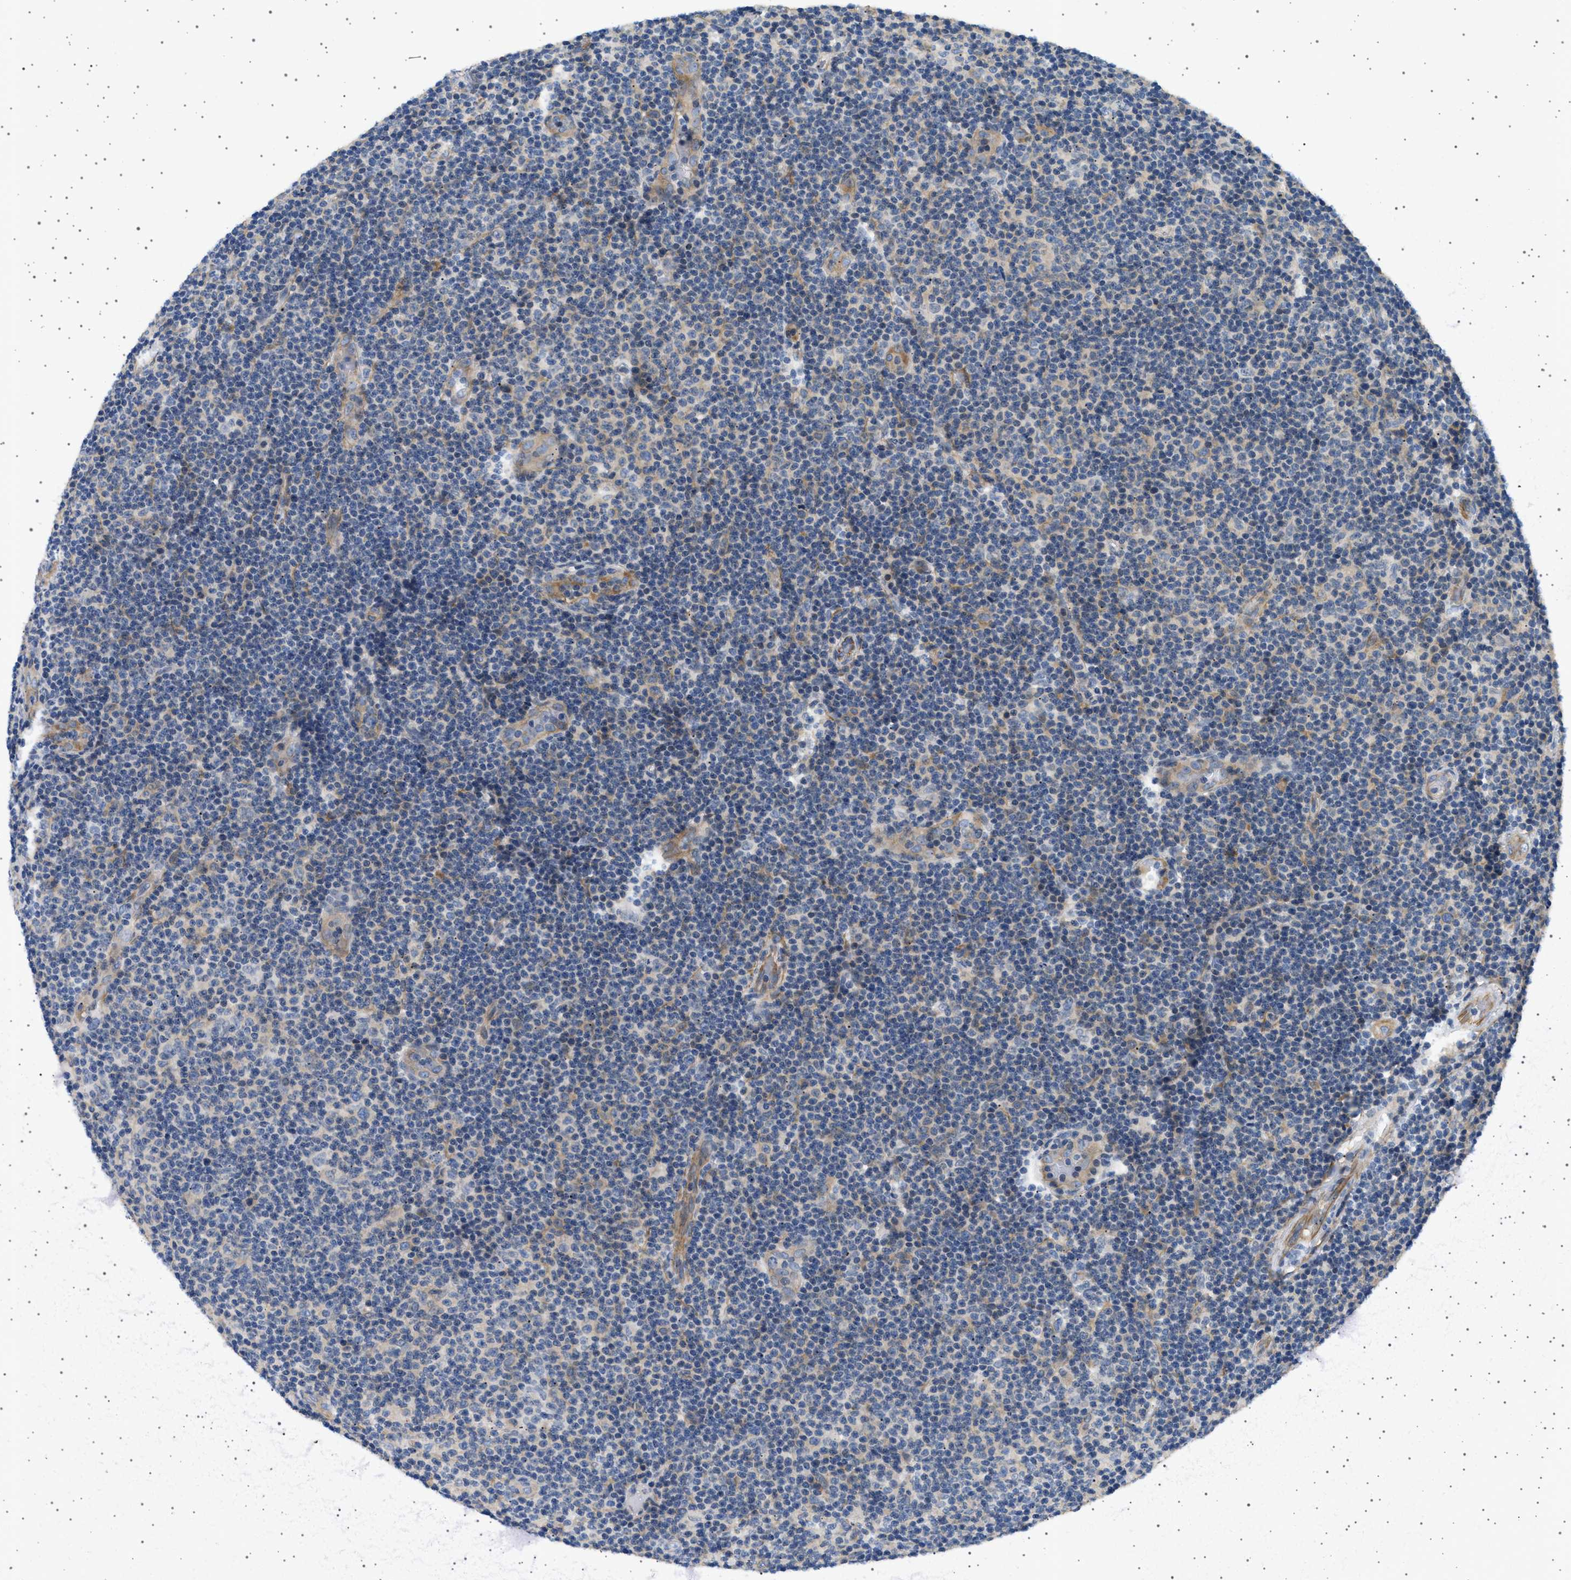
{"staining": {"intensity": "weak", "quantity": "<25%", "location": "cytoplasmic/membranous"}, "tissue": "lymphoma", "cell_type": "Tumor cells", "image_type": "cancer", "snomed": [{"axis": "morphology", "description": "Malignant lymphoma, non-Hodgkin's type, Low grade"}, {"axis": "topography", "description": "Lymph node"}], "caption": "The IHC photomicrograph has no significant expression in tumor cells of lymphoma tissue.", "gene": "PLPP6", "patient": {"sex": "male", "age": 83}}